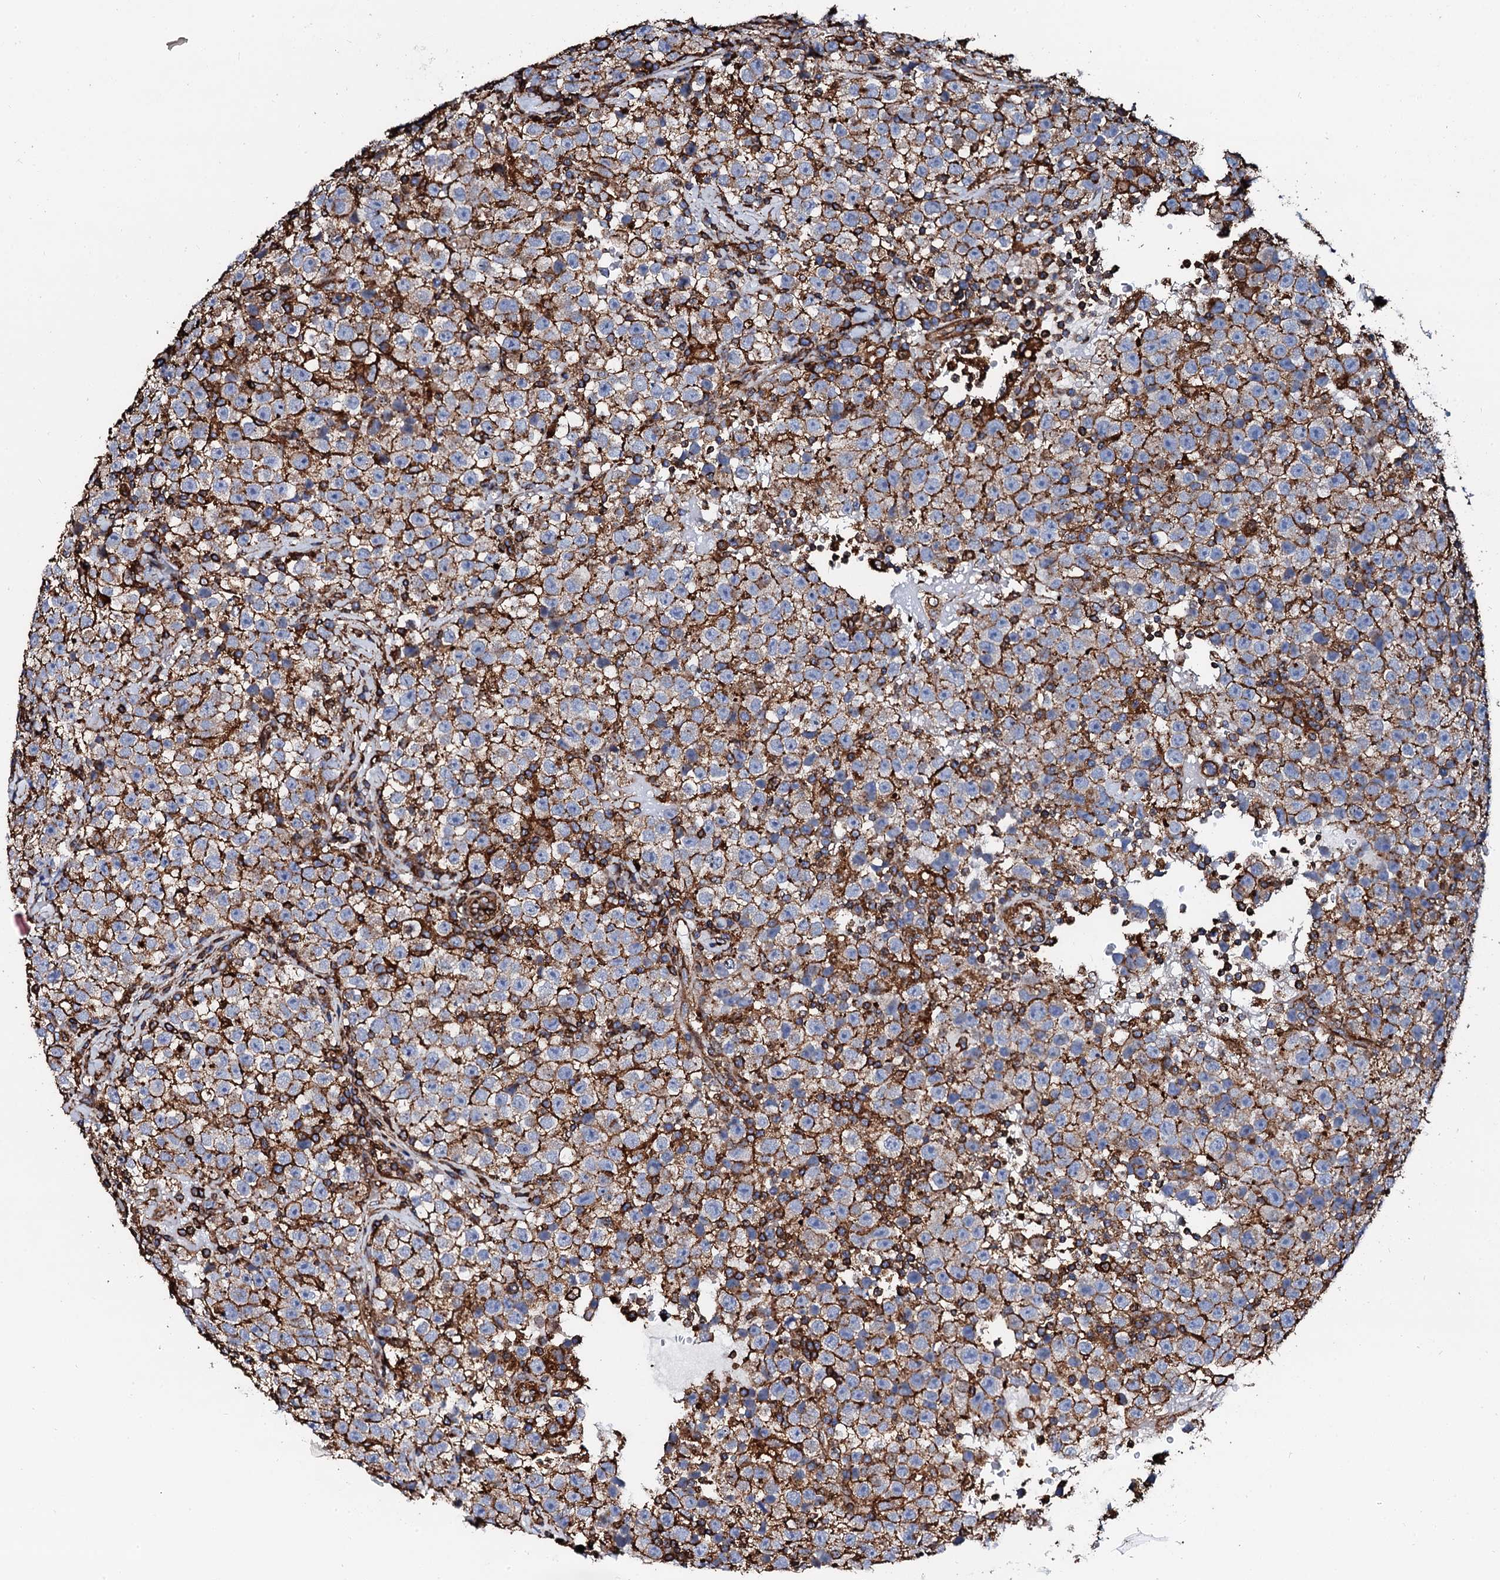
{"staining": {"intensity": "moderate", "quantity": ">75%", "location": "cytoplasmic/membranous"}, "tissue": "testis cancer", "cell_type": "Tumor cells", "image_type": "cancer", "snomed": [{"axis": "morphology", "description": "Seminoma, NOS"}, {"axis": "topography", "description": "Testis"}], "caption": "High-power microscopy captured an IHC photomicrograph of testis cancer, revealing moderate cytoplasmic/membranous expression in about >75% of tumor cells.", "gene": "INTS10", "patient": {"sex": "male", "age": 22}}